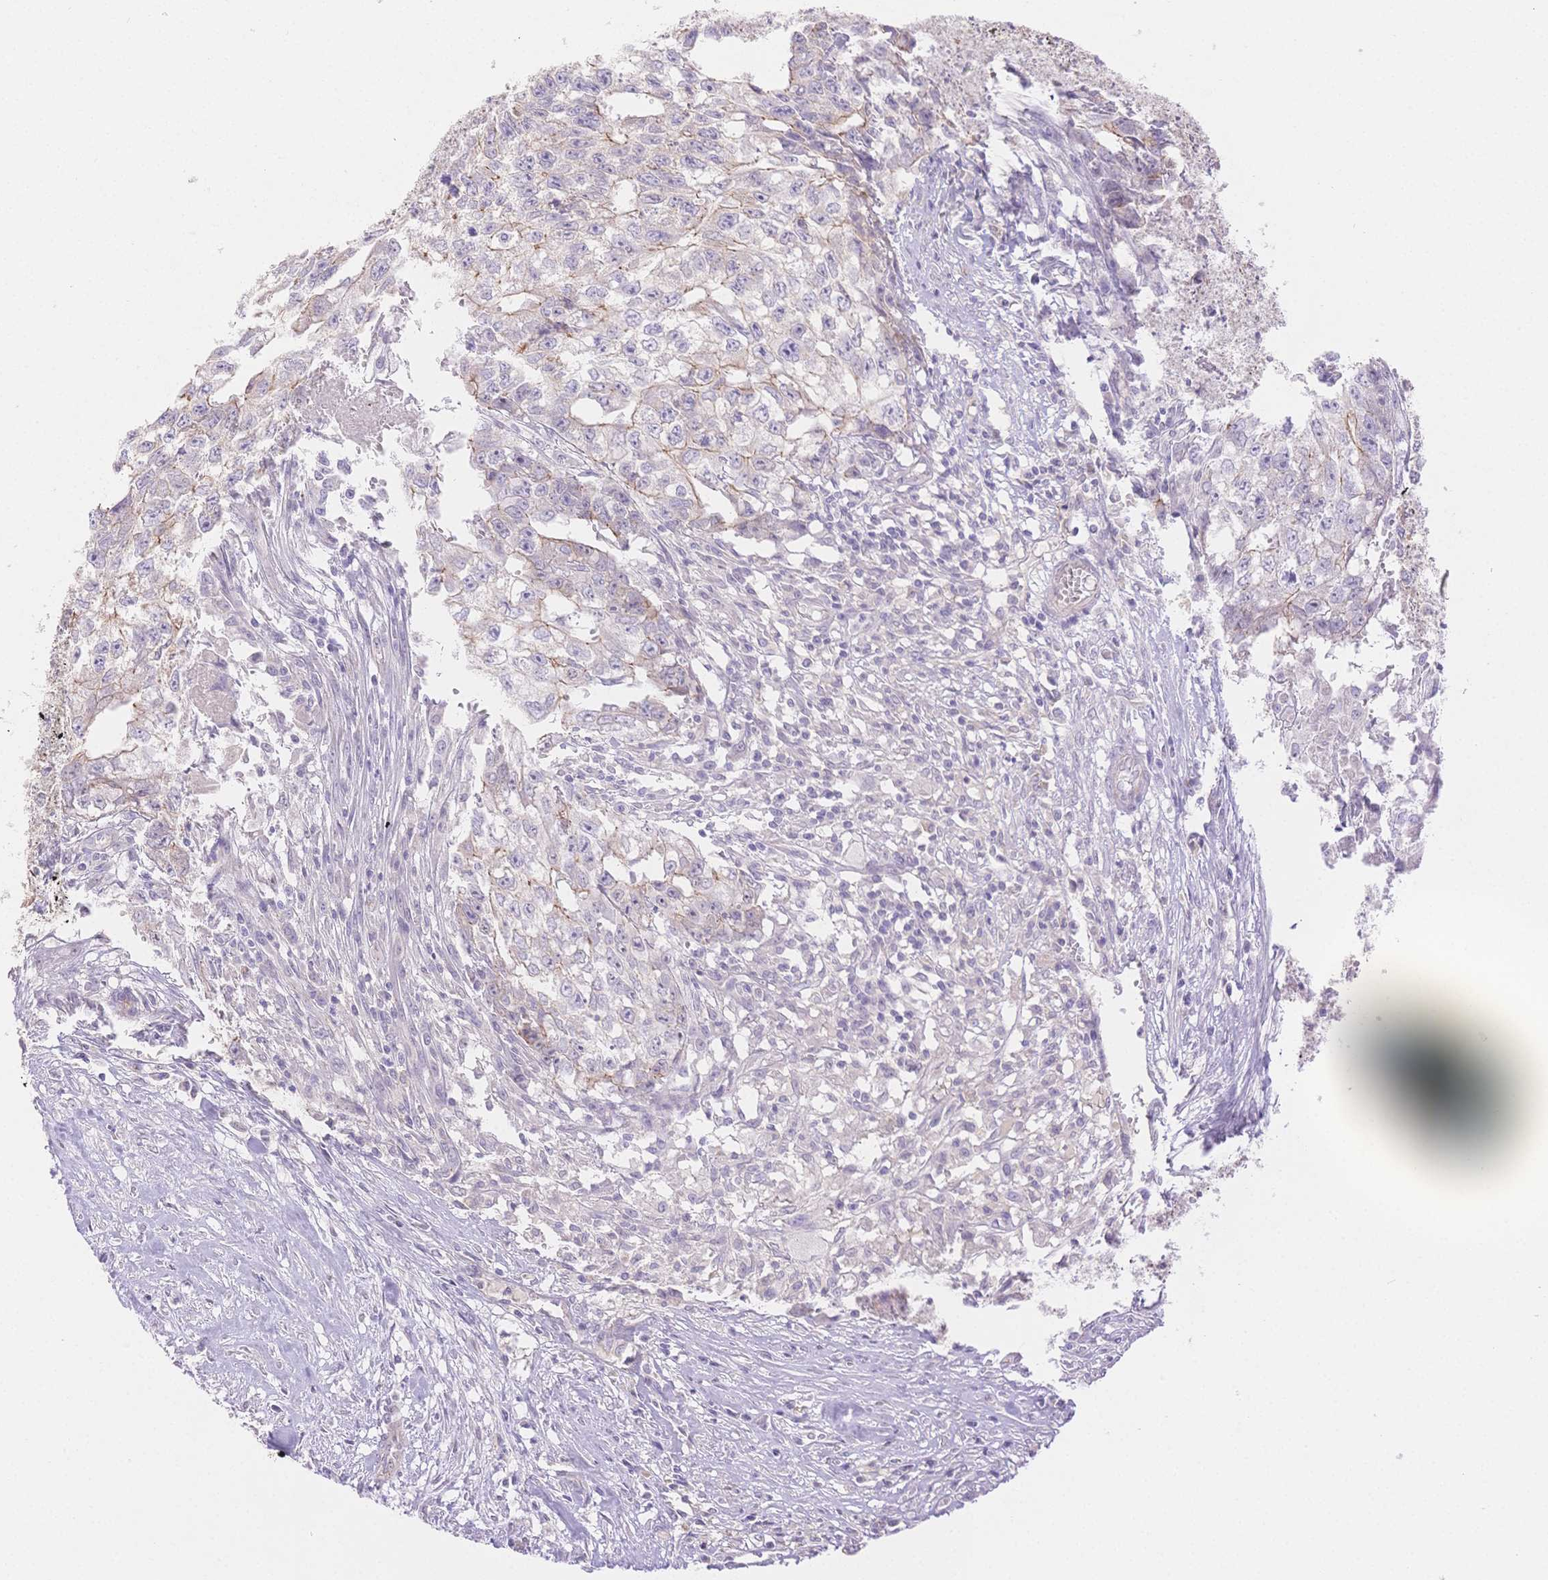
{"staining": {"intensity": "weak", "quantity": "<25%", "location": "cytoplasmic/membranous"}, "tissue": "testis cancer", "cell_type": "Tumor cells", "image_type": "cancer", "snomed": [{"axis": "morphology", "description": "Carcinoma, Embryonal, NOS"}, {"axis": "morphology", "description": "Teratoma, malignant, NOS"}, {"axis": "topography", "description": "Testis"}], "caption": "Immunohistochemistry (IHC) photomicrograph of neoplastic tissue: testis malignant teratoma stained with DAB reveals no significant protein staining in tumor cells.", "gene": "WDR54", "patient": {"sex": "male", "age": 24}}